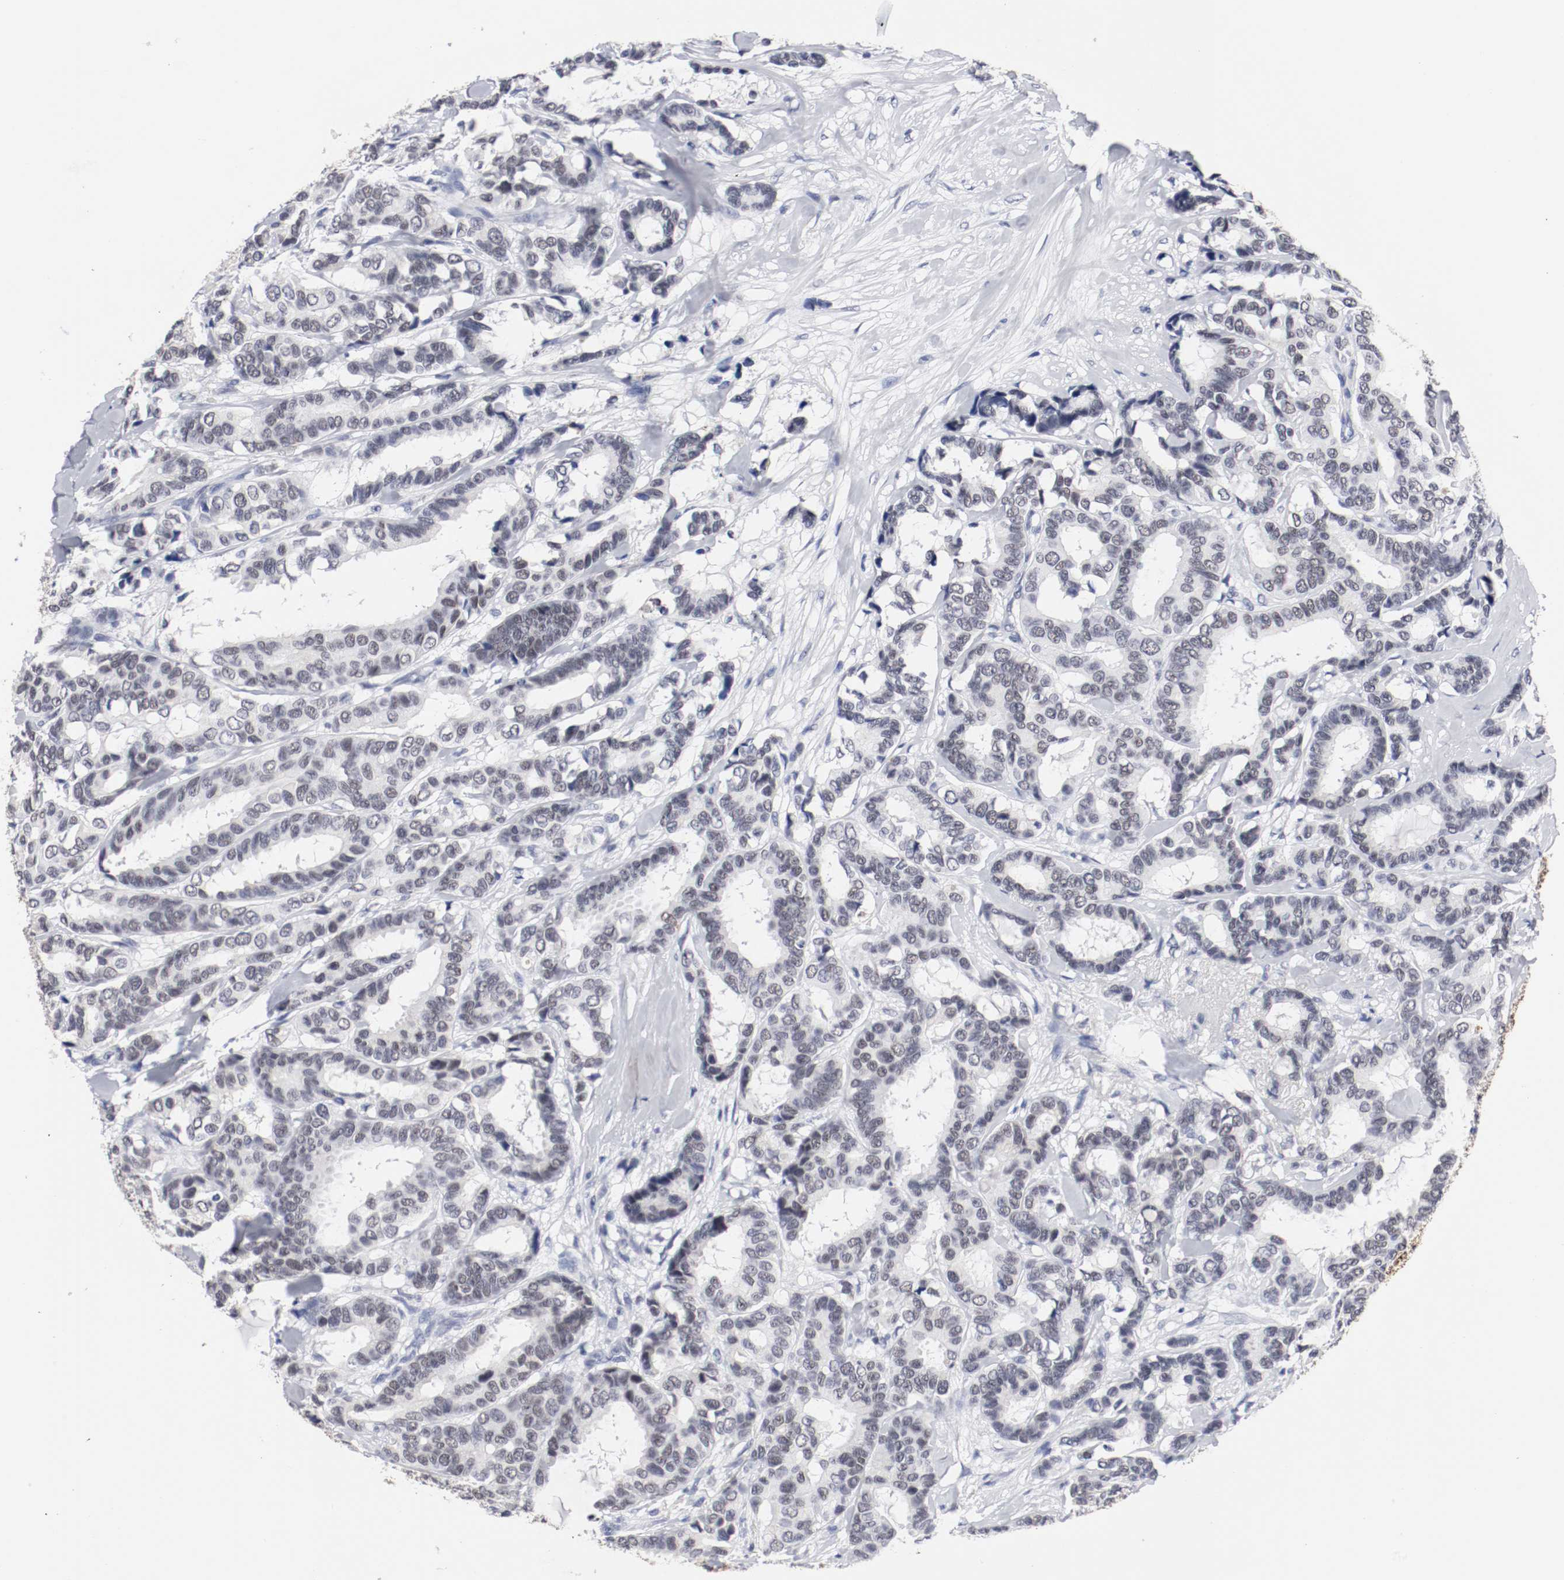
{"staining": {"intensity": "negative", "quantity": "none", "location": "none"}, "tissue": "breast cancer", "cell_type": "Tumor cells", "image_type": "cancer", "snomed": [{"axis": "morphology", "description": "Duct carcinoma"}, {"axis": "topography", "description": "Breast"}], "caption": "Breast invasive ductal carcinoma stained for a protein using immunohistochemistry demonstrates no staining tumor cells.", "gene": "GRHL2", "patient": {"sex": "female", "age": 87}}